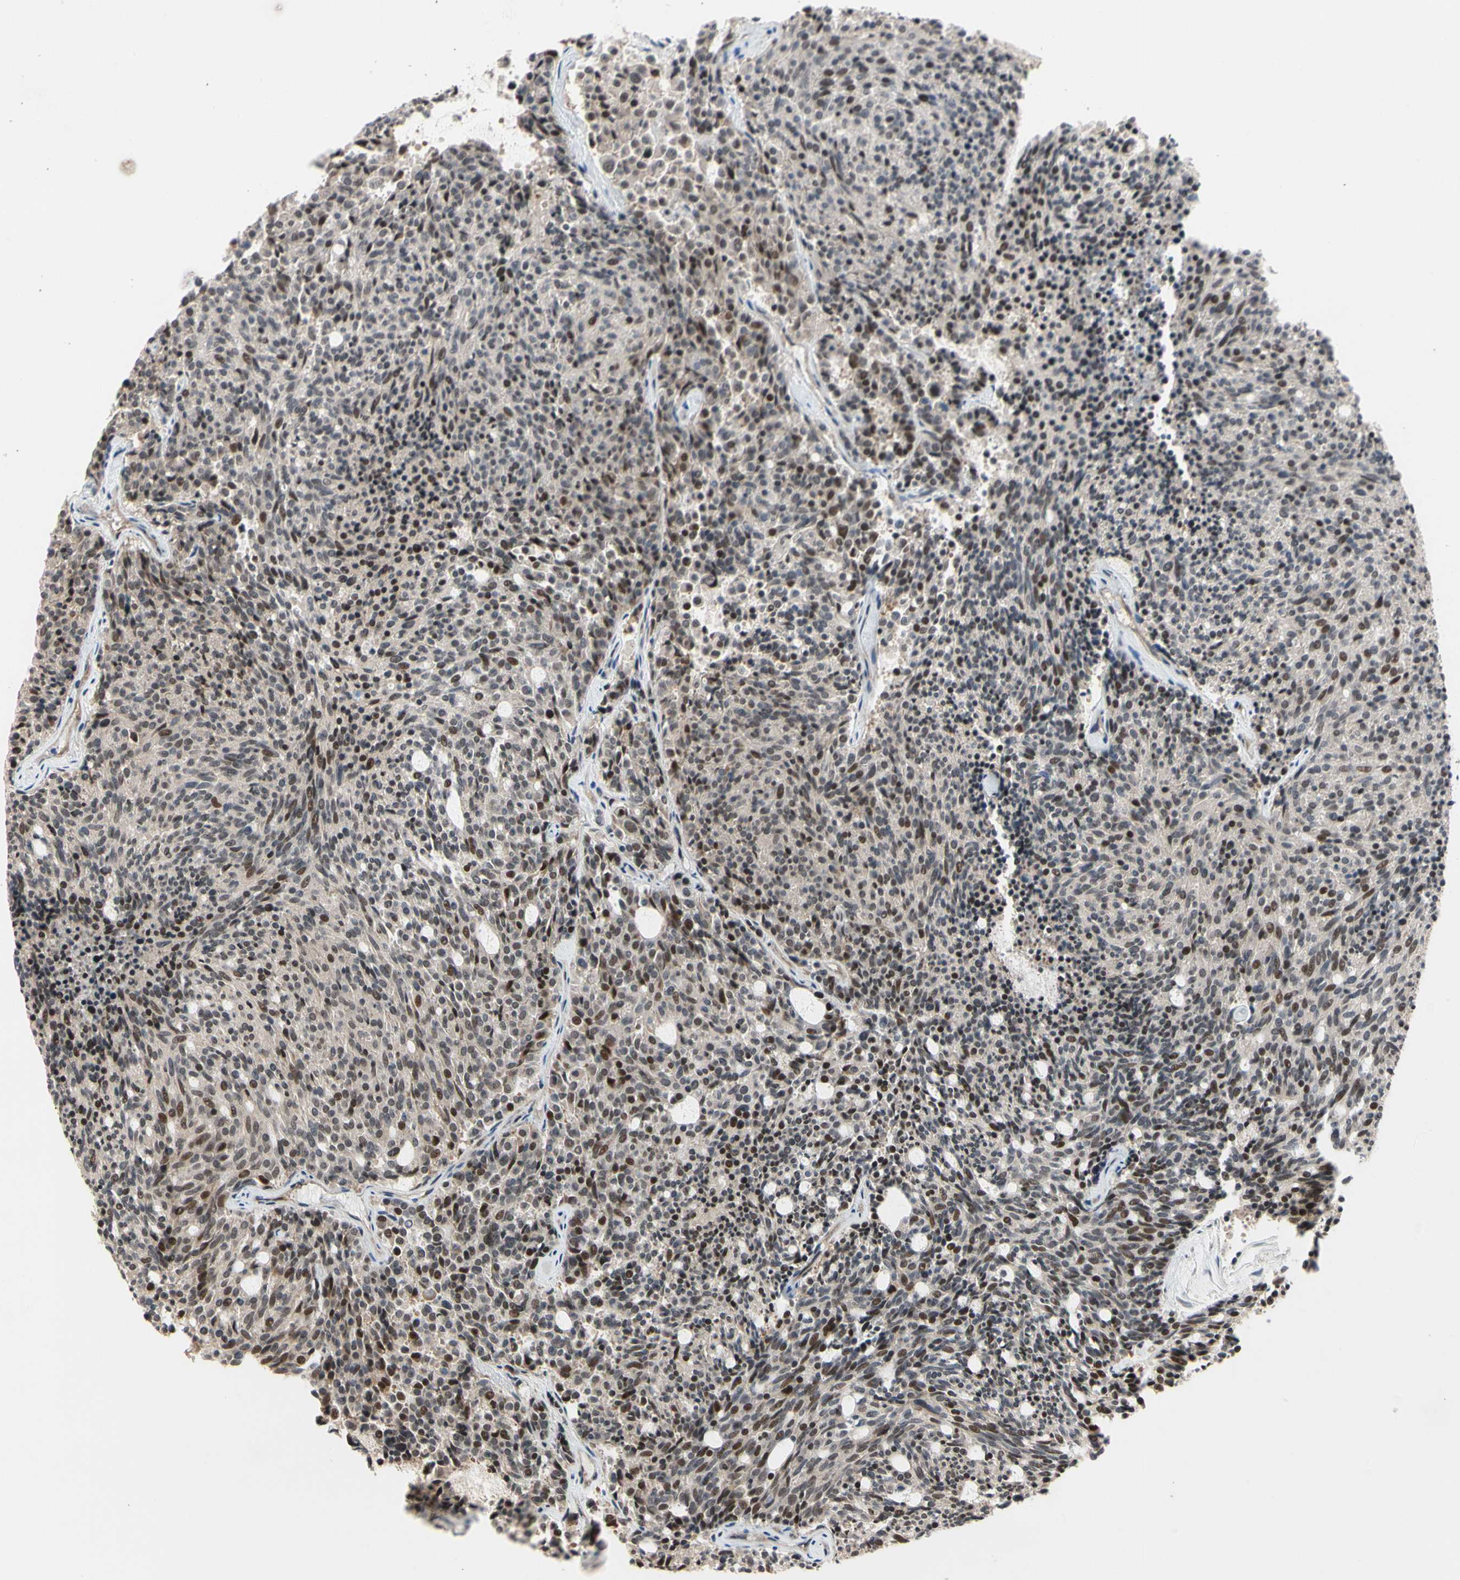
{"staining": {"intensity": "moderate", "quantity": "25%-75%", "location": "cytoplasmic/membranous,nuclear"}, "tissue": "carcinoid", "cell_type": "Tumor cells", "image_type": "cancer", "snomed": [{"axis": "morphology", "description": "Carcinoid, malignant, NOS"}, {"axis": "topography", "description": "Pancreas"}], "caption": "DAB (3,3'-diaminobenzidine) immunohistochemical staining of human carcinoid displays moderate cytoplasmic/membranous and nuclear protein staining in approximately 25%-75% of tumor cells.", "gene": "NGEF", "patient": {"sex": "female", "age": 54}}